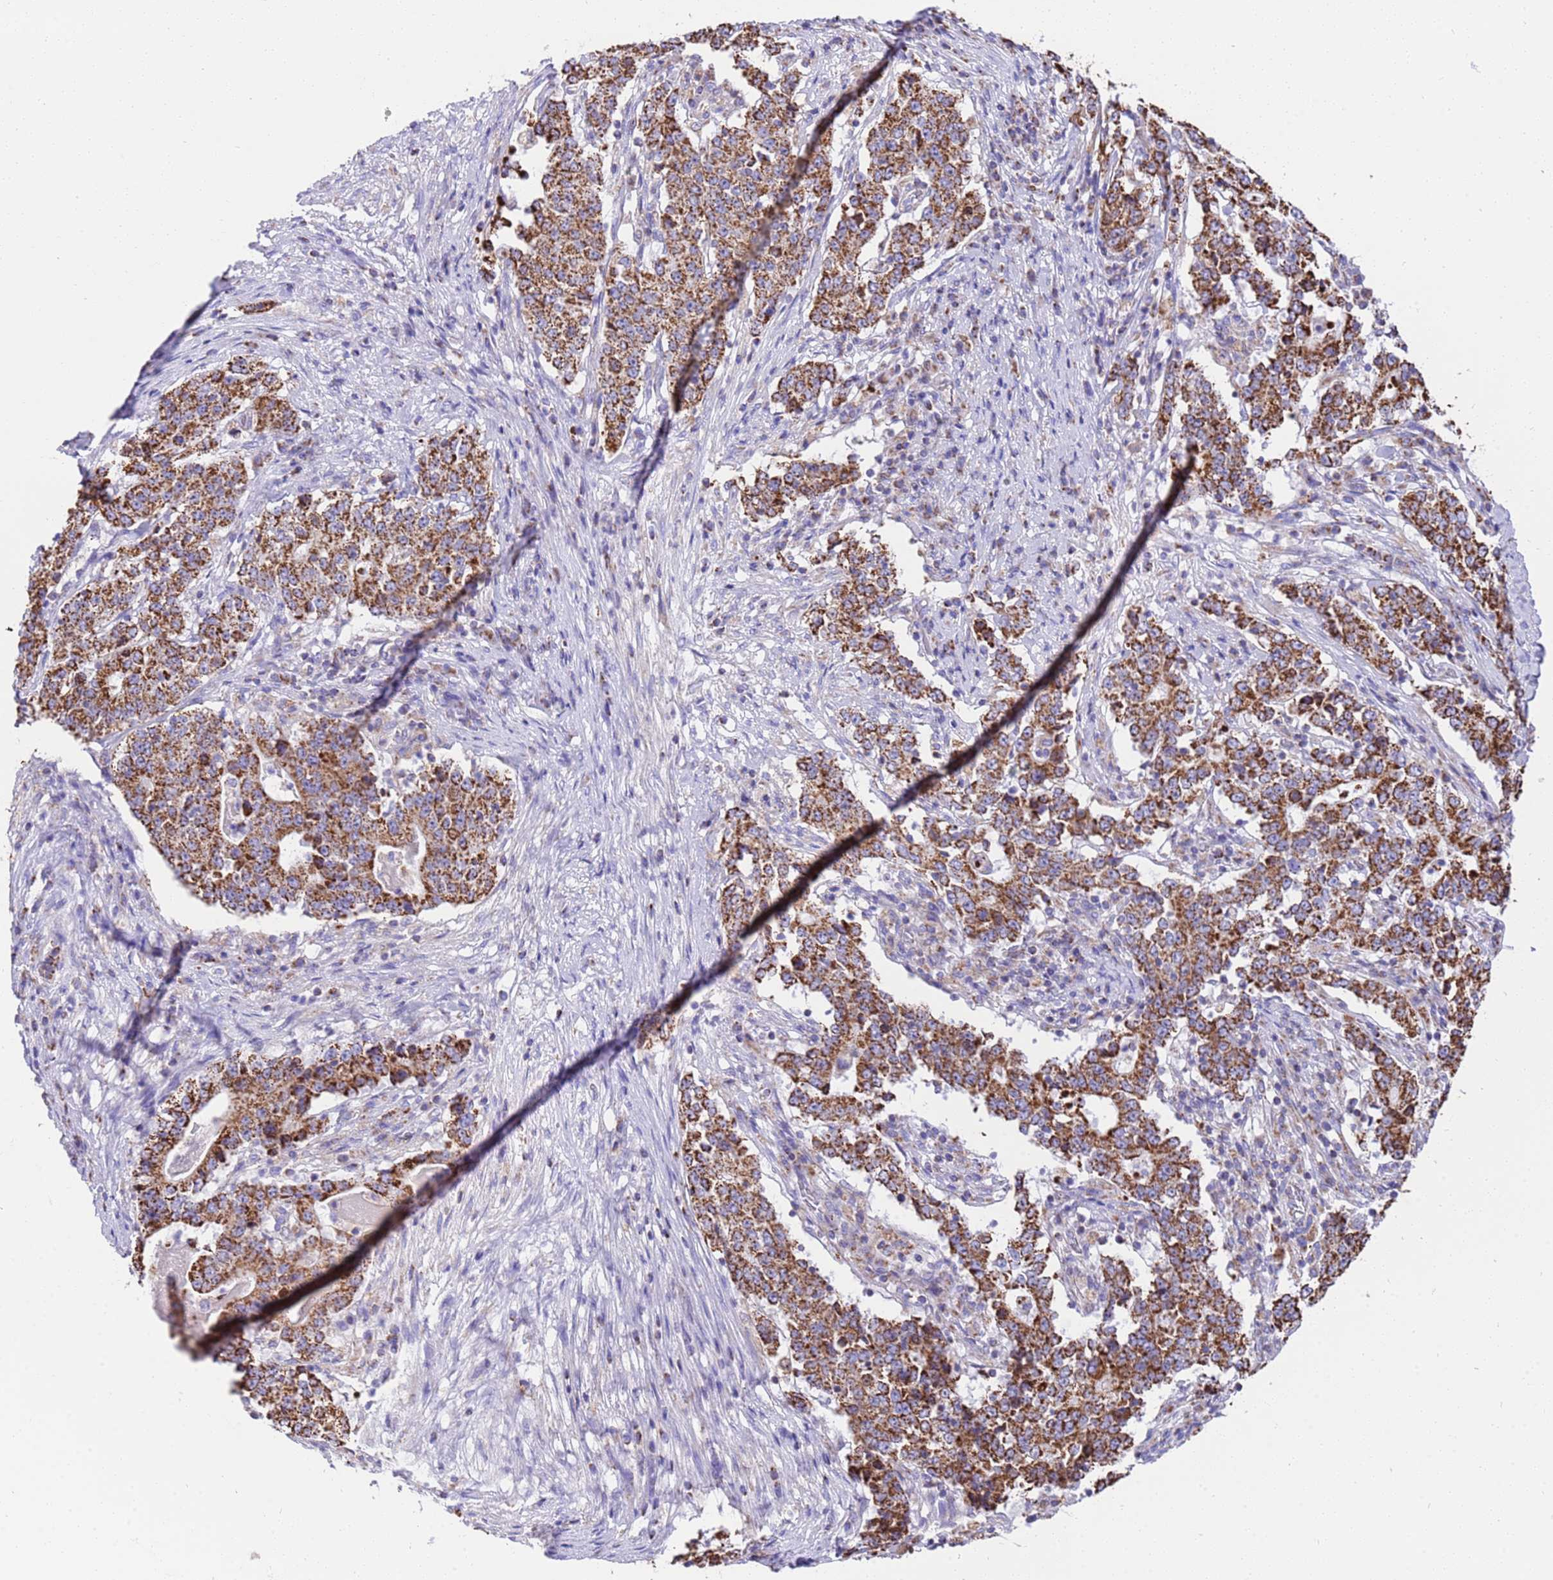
{"staining": {"intensity": "strong", "quantity": ">75%", "location": "cytoplasmic/membranous"}, "tissue": "stomach cancer", "cell_type": "Tumor cells", "image_type": "cancer", "snomed": [{"axis": "morphology", "description": "Adenocarcinoma, NOS"}, {"axis": "topography", "description": "Stomach"}], "caption": "Brown immunohistochemical staining in human stomach cancer (adenocarcinoma) demonstrates strong cytoplasmic/membranous expression in approximately >75% of tumor cells.", "gene": "RNF165", "patient": {"sex": "male", "age": 59}}